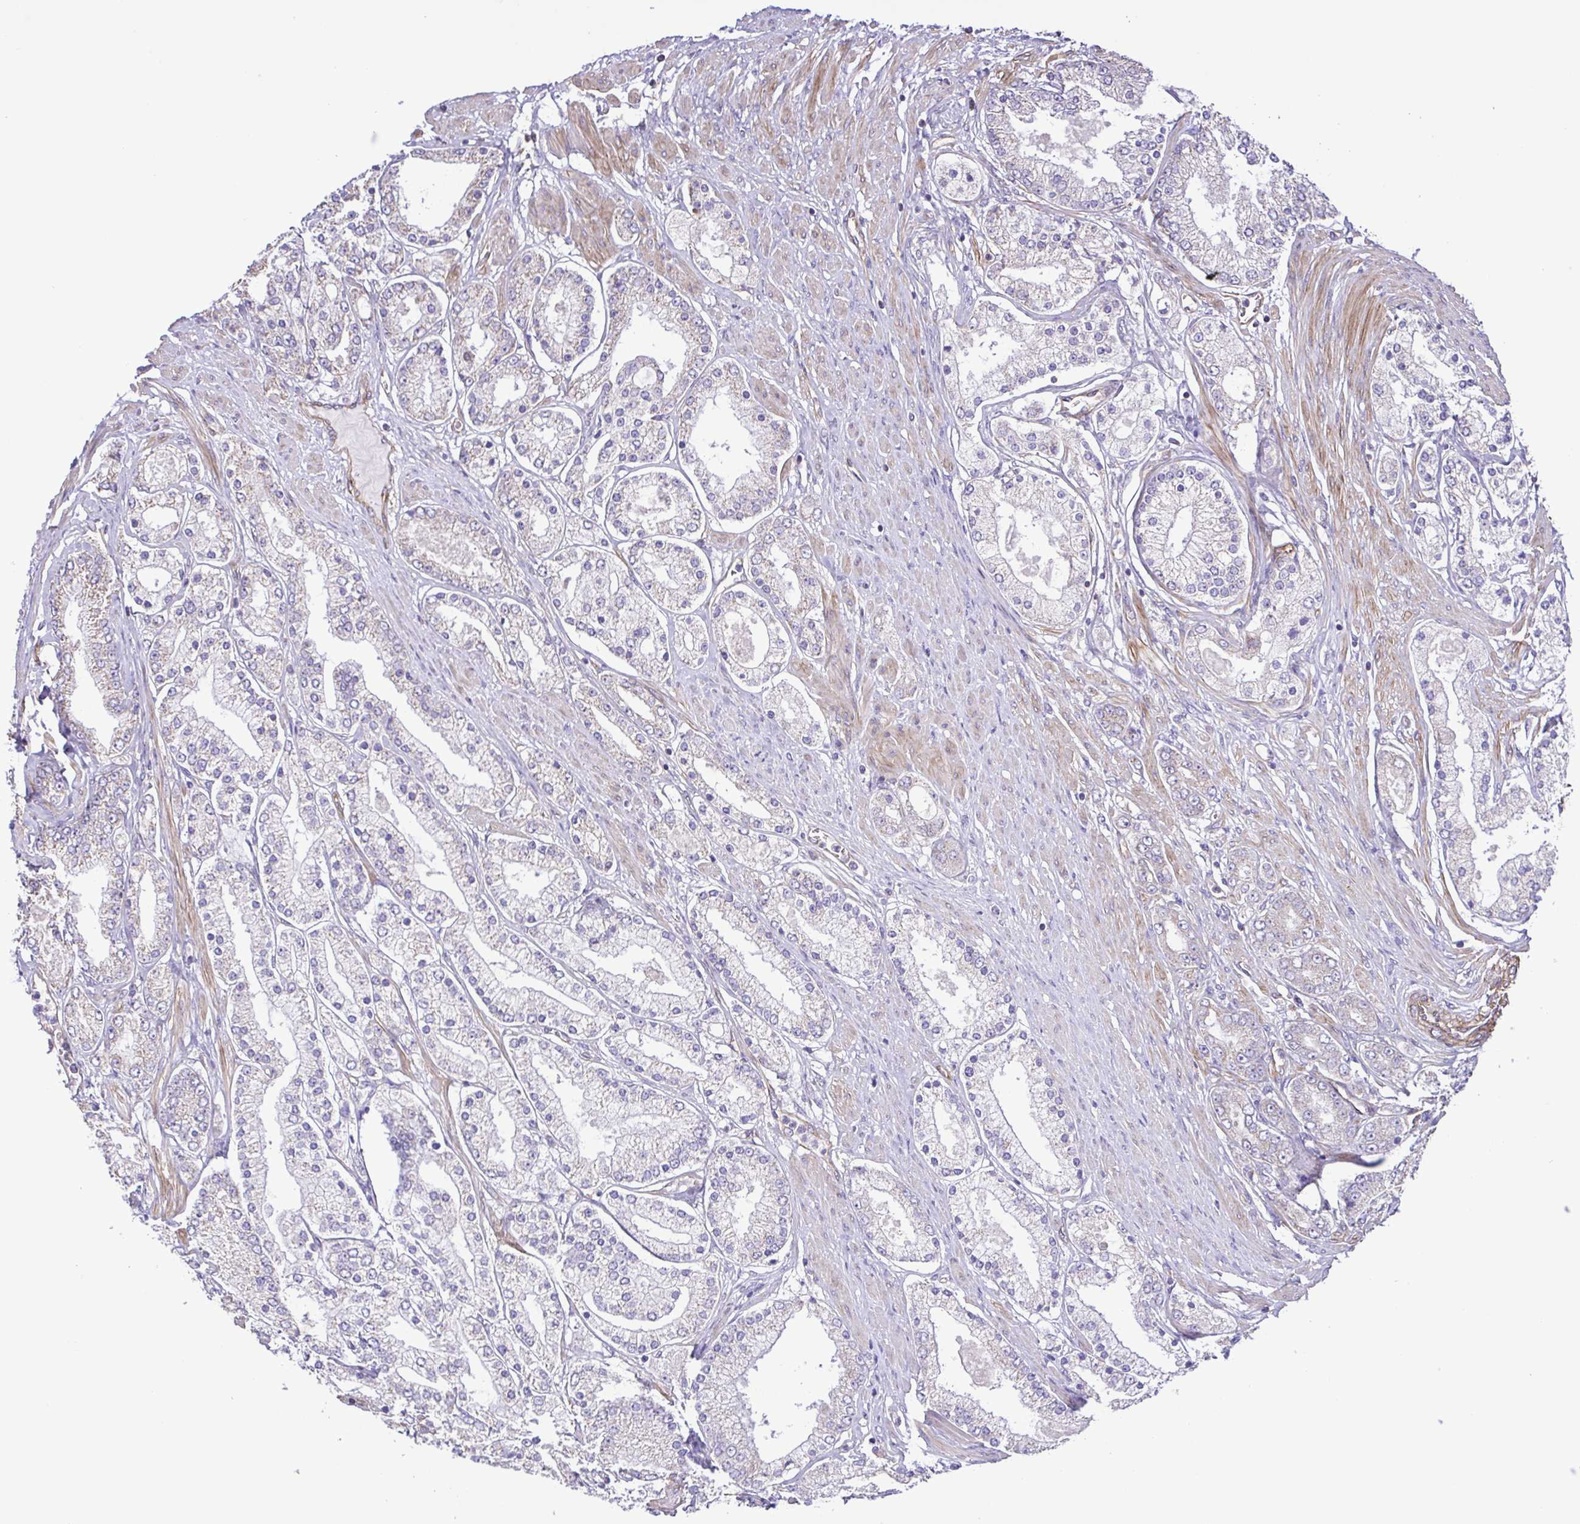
{"staining": {"intensity": "negative", "quantity": "none", "location": "none"}, "tissue": "prostate cancer", "cell_type": "Tumor cells", "image_type": "cancer", "snomed": [{"axis": "morphology", "description": "Adenocarcinoma, High grade"}, {"axis": "topography", "description": "Prostate"}], "caption": "The micrograph exhibits no staining of tumor cells in high-grade adenocarcinoma (prostate).", "gene": "FLT1", "patient": {"sex": "male", "age": 67}}